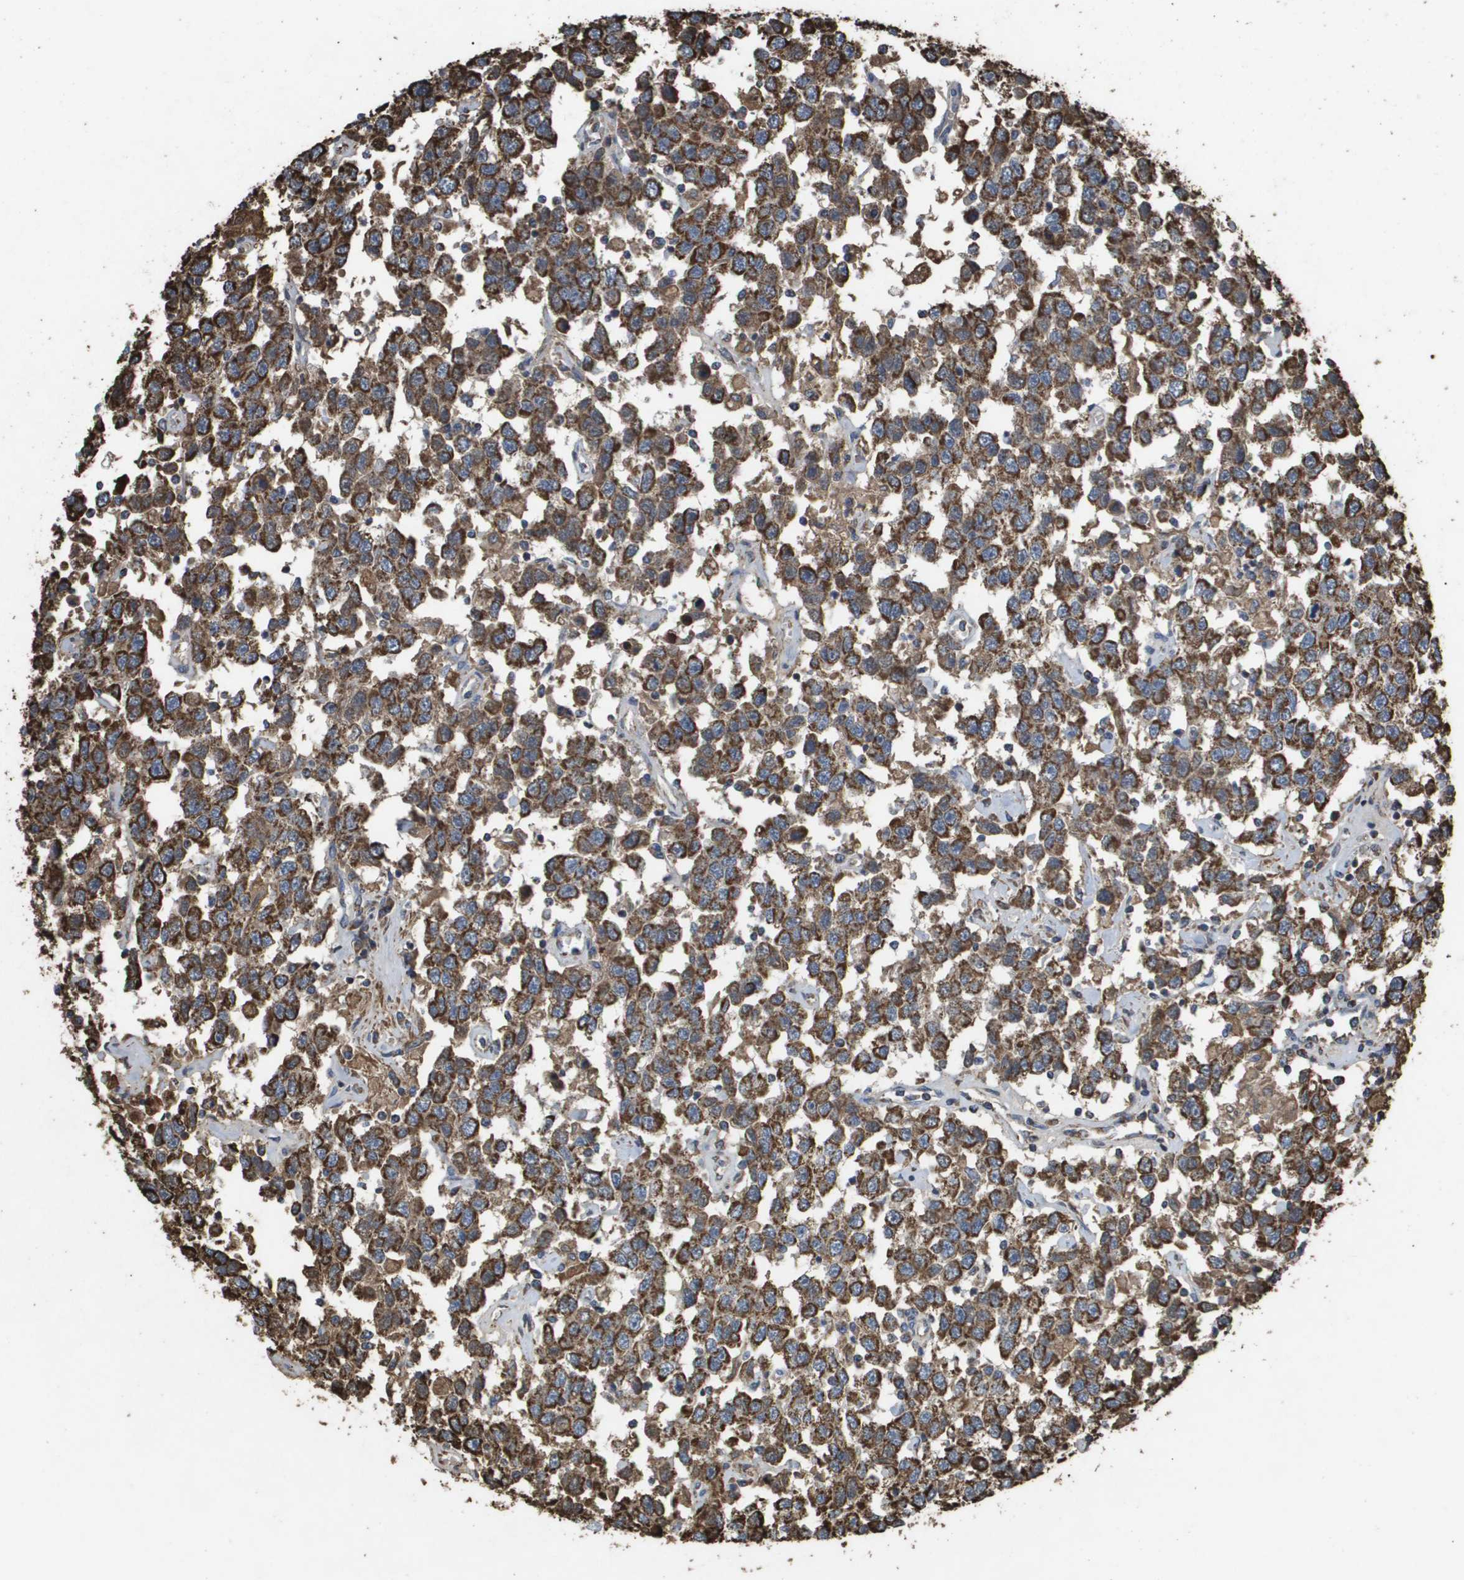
{"staining": {"intensity": "strong", "quantity": ">75%", "location": "cytoplasmic/membranous"}, "tissue": "testis cancer", "cell_type": "Tumor cells", "image_type": "cancer", "snomed": [{"axis": "morphology", "description": "Seminoma, NOS"}, {"axis": "topography", "description": "Testis"}], "caption": "Immunohistochemistry histopathology image of testis seminoma stained for a protein (brown), which displays high levels of strong cytoplasmic/membranous positivity in about >75% of tumor cells.", "gene": "HSPE1", "patient": {"sex": "male", "age": 41}}